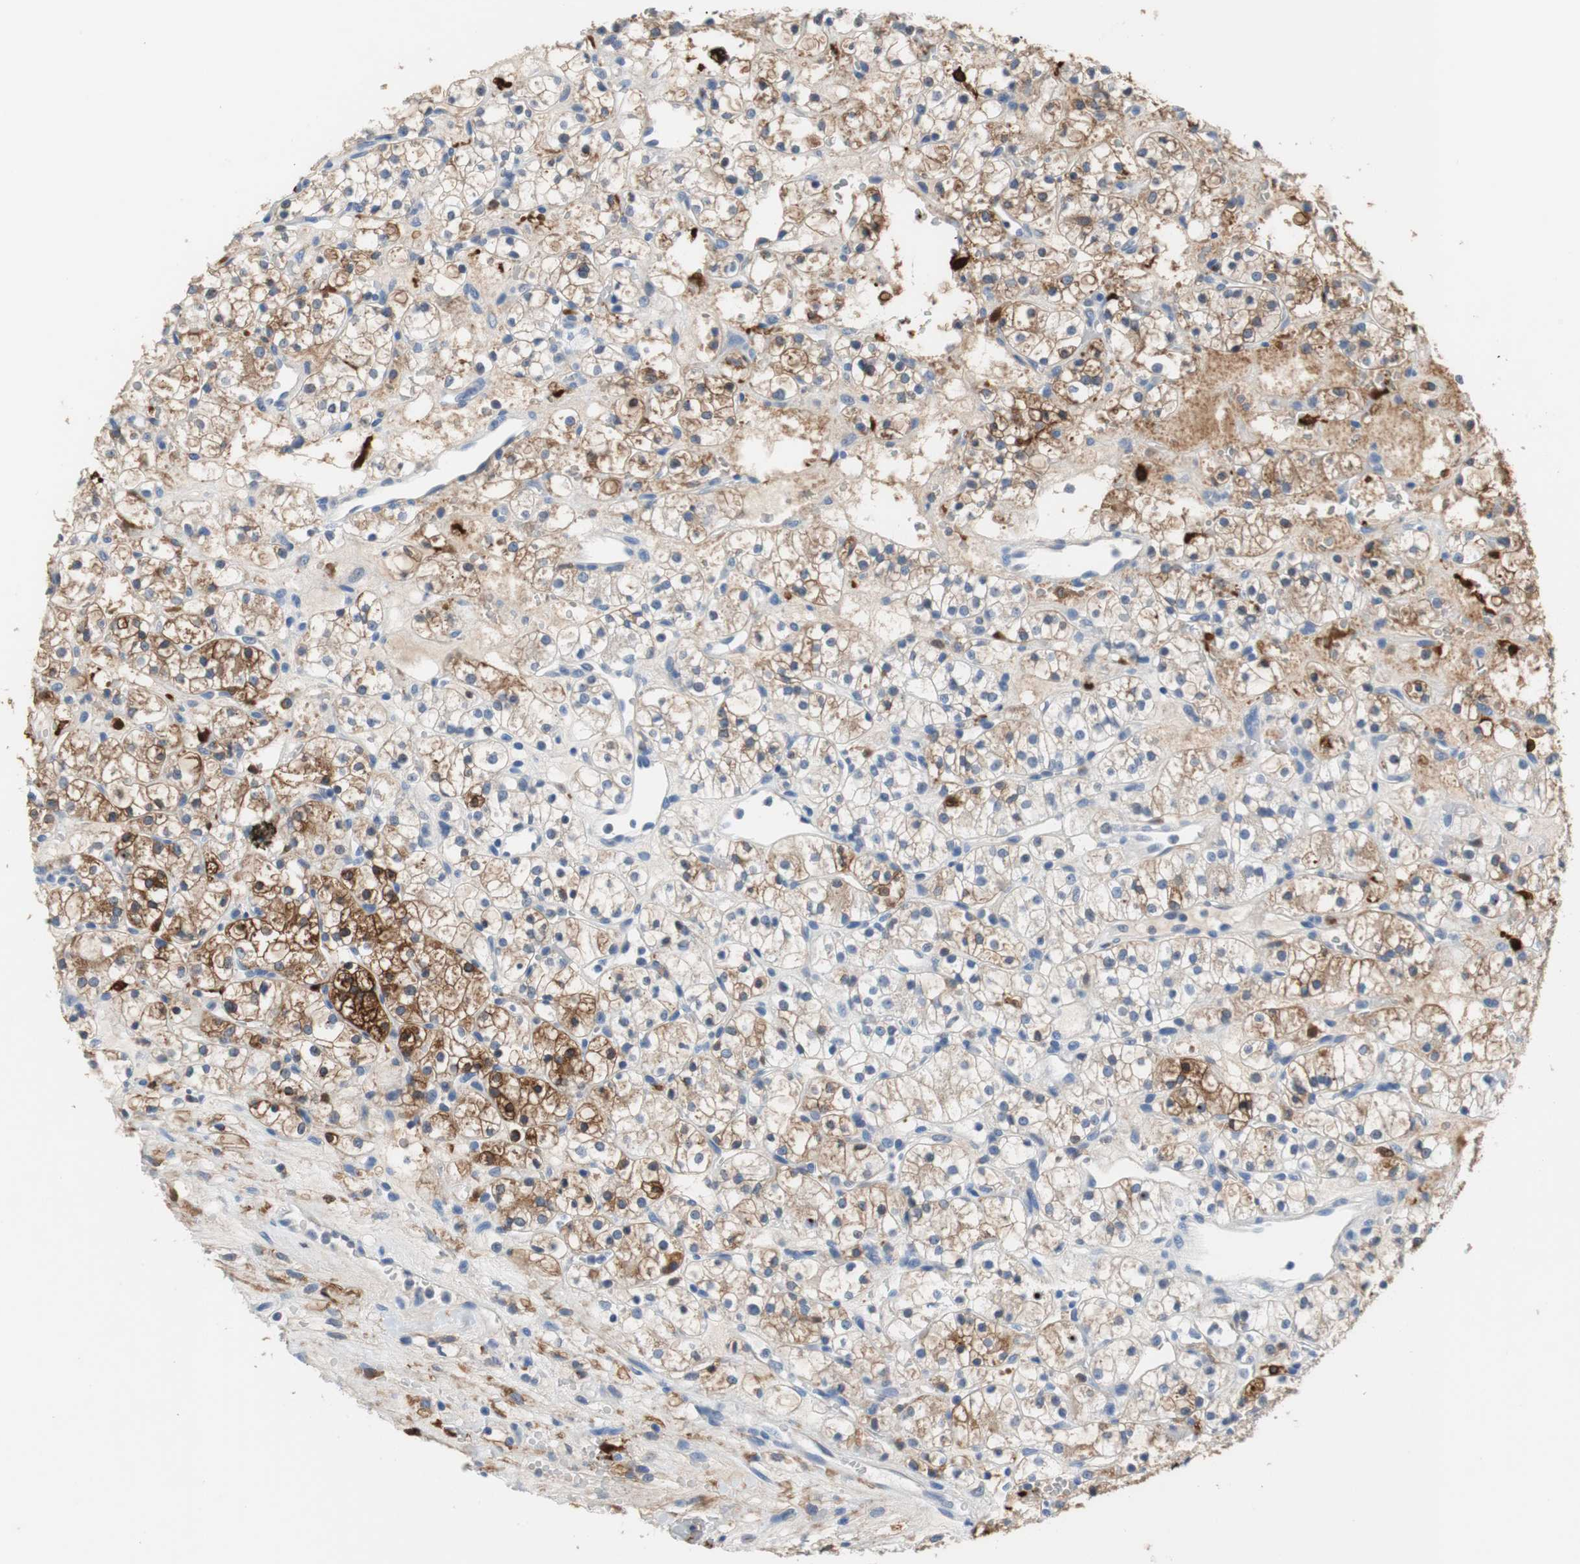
{"staining": {"intensity": "negative", "quantity": "none", "location": "none"}, "tissue": "renal cancer", "cell_type": "Tumor cells", "image_type": "cancer", "snomed": [{"axis": "morphology", "description": "Adenocarcinoma, NOS"}, {"axis": "topography", "description": "Kidney"}], "caption": "IHC photomicrograph of neoplastic tissue: human renal cancer (adenocarcinoma) stained with DAB (3,3'-diaminobenzidine) displays no significant protein expression in tumor cells.", "gene": "PI15", "patient": {"sex": "female", "age": 60}}